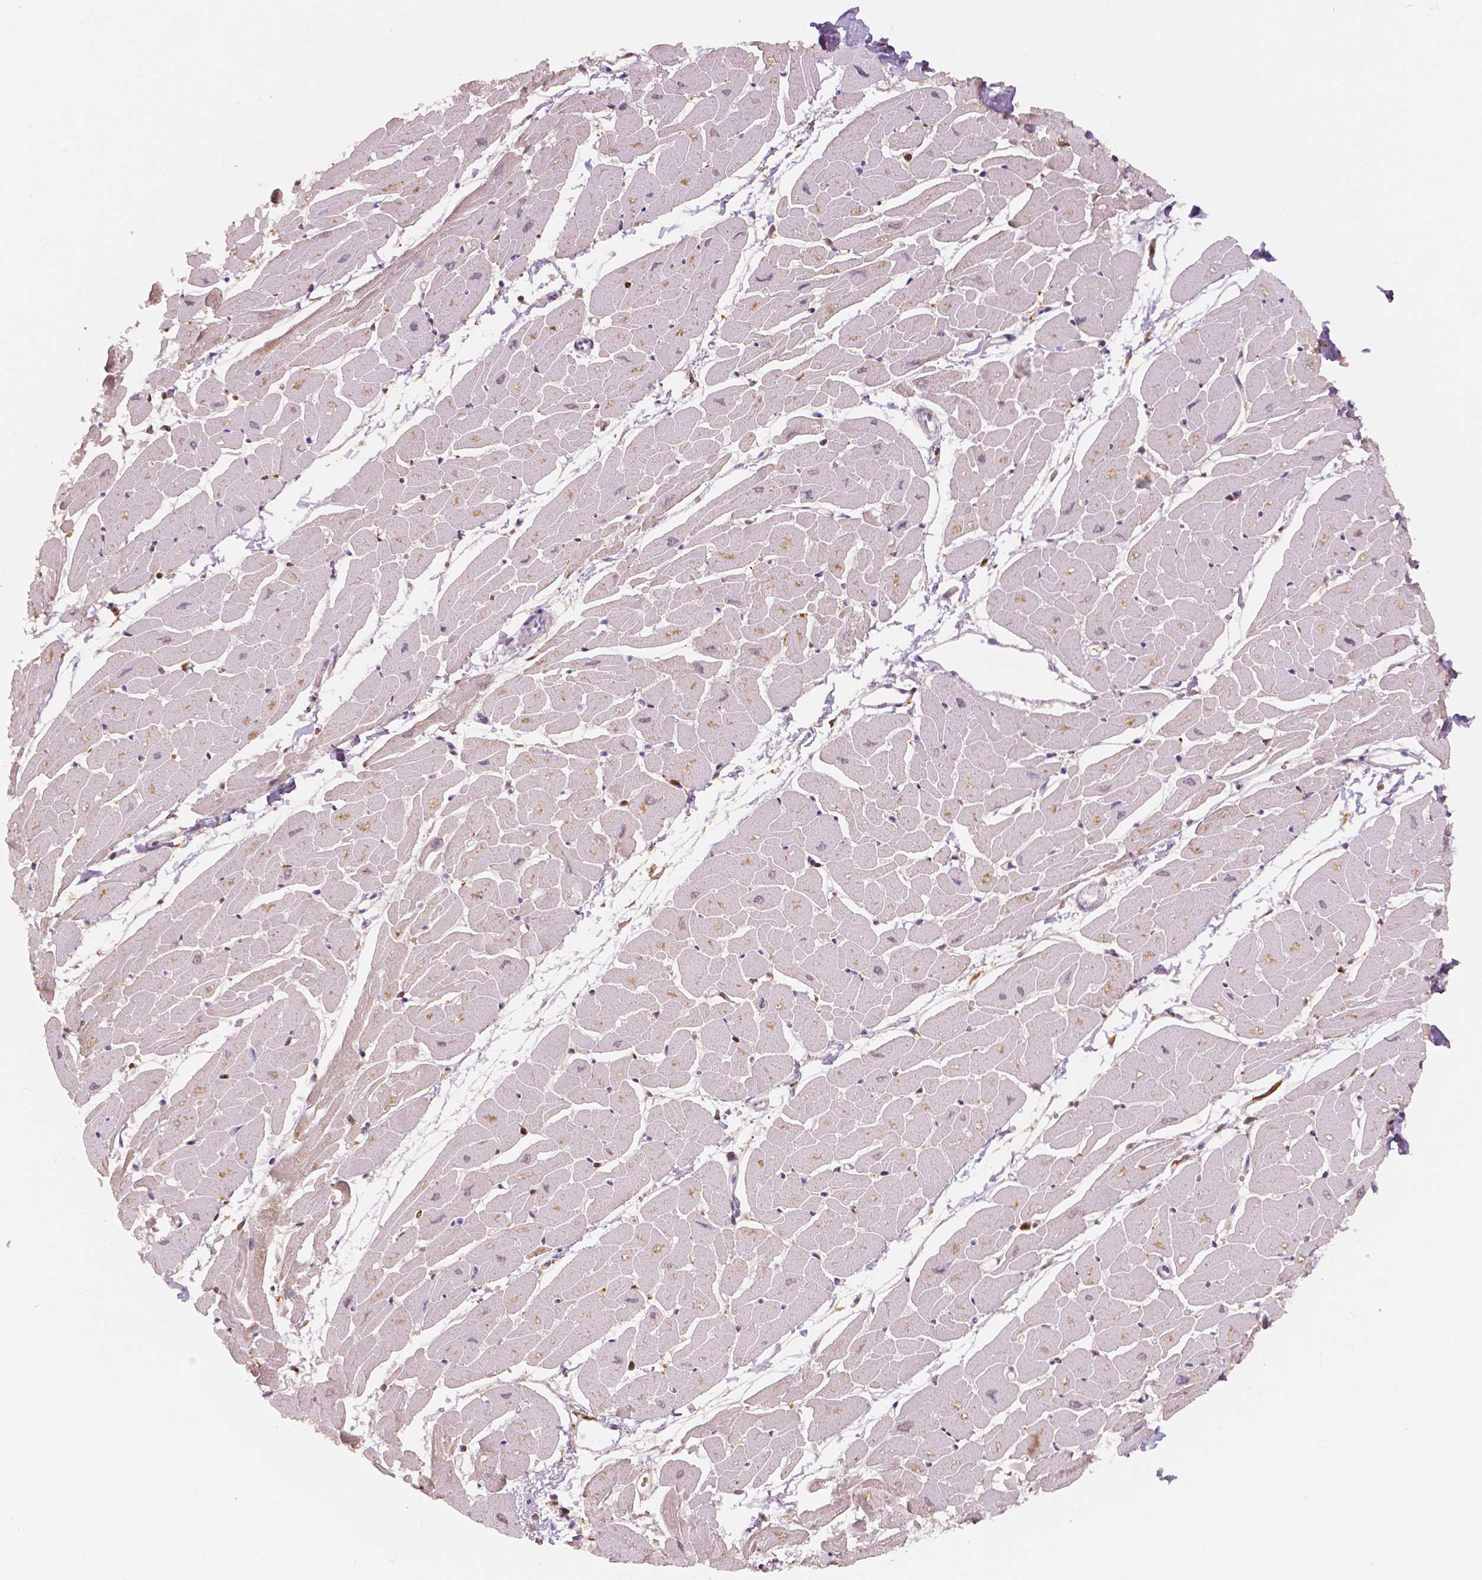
{"staining": {"intensity": "moderate", "quantity": "25%-75%", "location": "cytoplasmic/membranous"}, "tissue": "heart muscle", "cell_type": "Cardiomyocytes", "image_type": "normal", "snomed": [{"axis": "morphology", "description": "Normal tissue, NOS"}, {"axis": "topography", "description": "Heart"}], "caption": "The immunohistochemical stain shows moderate cytoplasmic/membranous positivity in cardiomyocytes of unremarkable heart muscle.", "gene": "S100A4", "patient": {"sex": "male", "age": 57}}